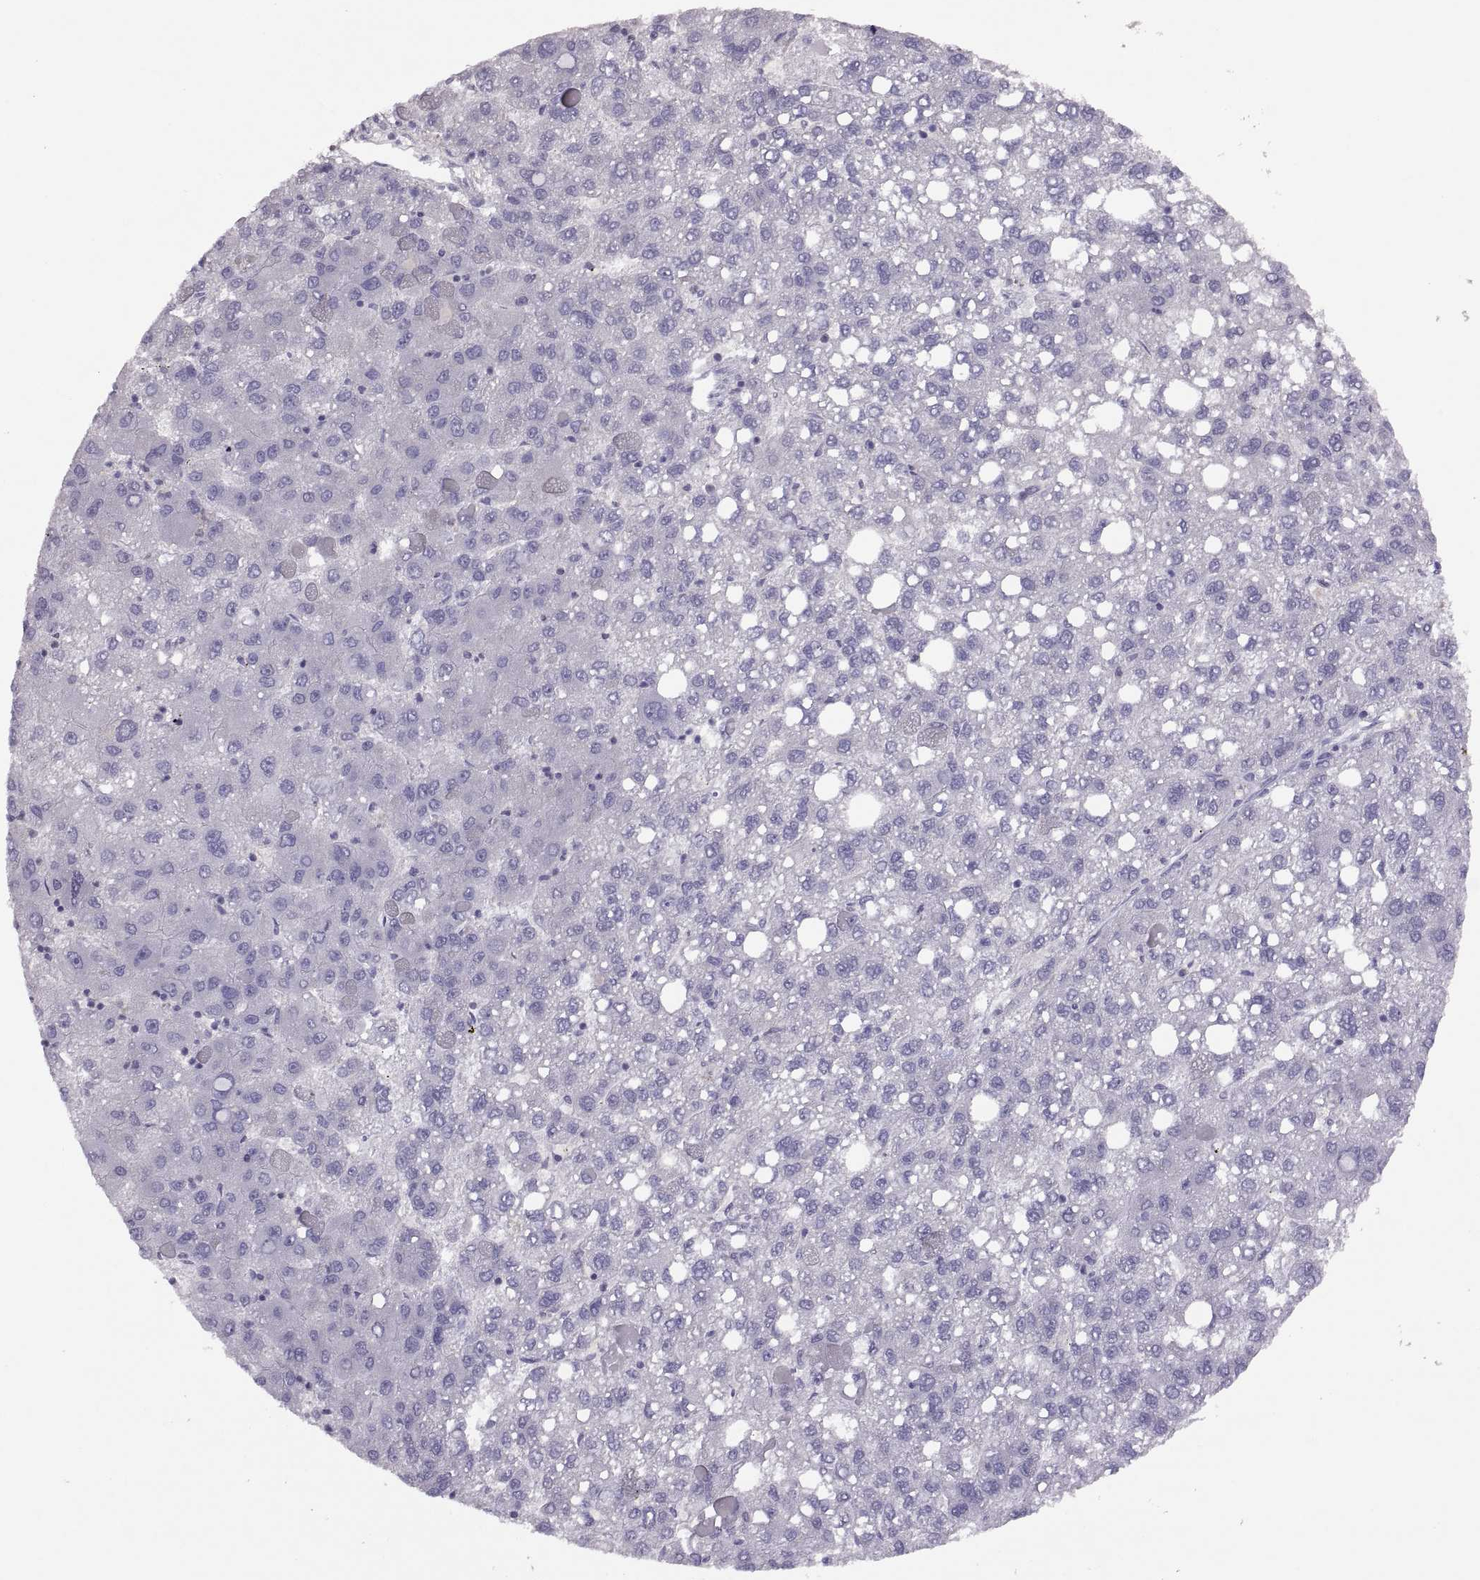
{"staining": {"intensity": "negative", "quantity": "none", "location": "none"}, "tissue": "liver cancer", "cell_type": "Tumor cells", "image_type": "cancer", "snomed": [{"axis": "morphology", "description": "Carcinoma, Hepatocellular, NOS"}, {"axis": "topography", "description": "Liver"}], "caption": "DAB (3,3'-diaminobenzidine) immunohistochemical staining of liver cancer (hepatocellular carcinoma) exhibits no significant positivity in tumor cells.", "gene": "TBX19", "patient": {"sex": "female", "age": 82}}